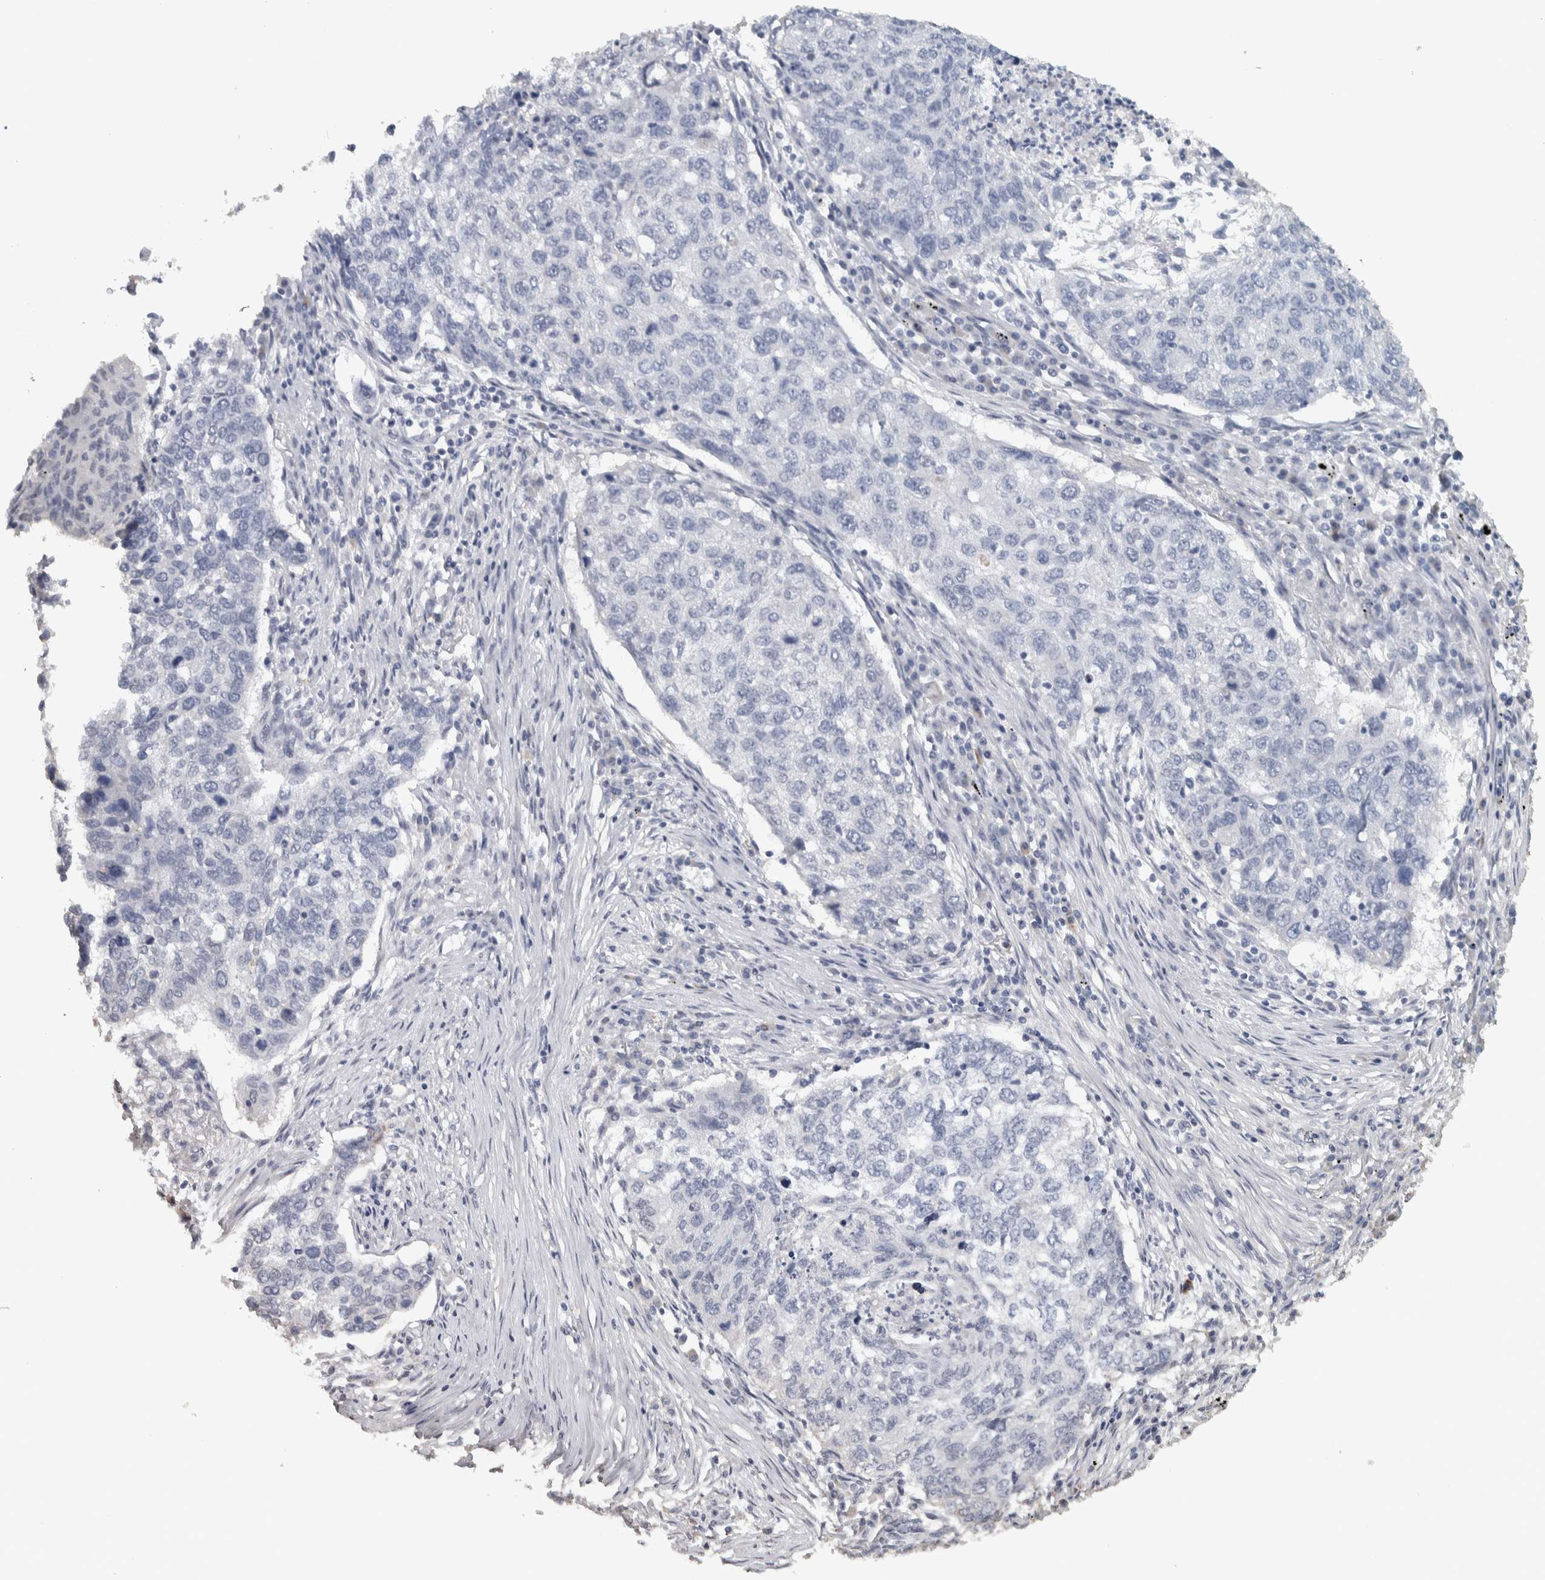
{"staining": {"intensity": "negative", "quantity": "none", "location": "none"}, "tissue": "lung cancer", "cell_type": "Tumor cells", "image_type": "cancer", "snomed": [{"axis": "morphology", "description": "Squamous cell carcinoma, NOS"}, {"axis": "topography", "description": "Lung"}], "caption": "Tumor cells show no significant positivity in lung cancer. The staining was performed using DAB (3,3'-diaminobenzidine) to visualize the protein expression in brown, while the nuclei were stained in blue with hematoxylin (Magnification: 20x).", "gene": "NECAB1", "patient": {"sex": "female", "age": 63}}